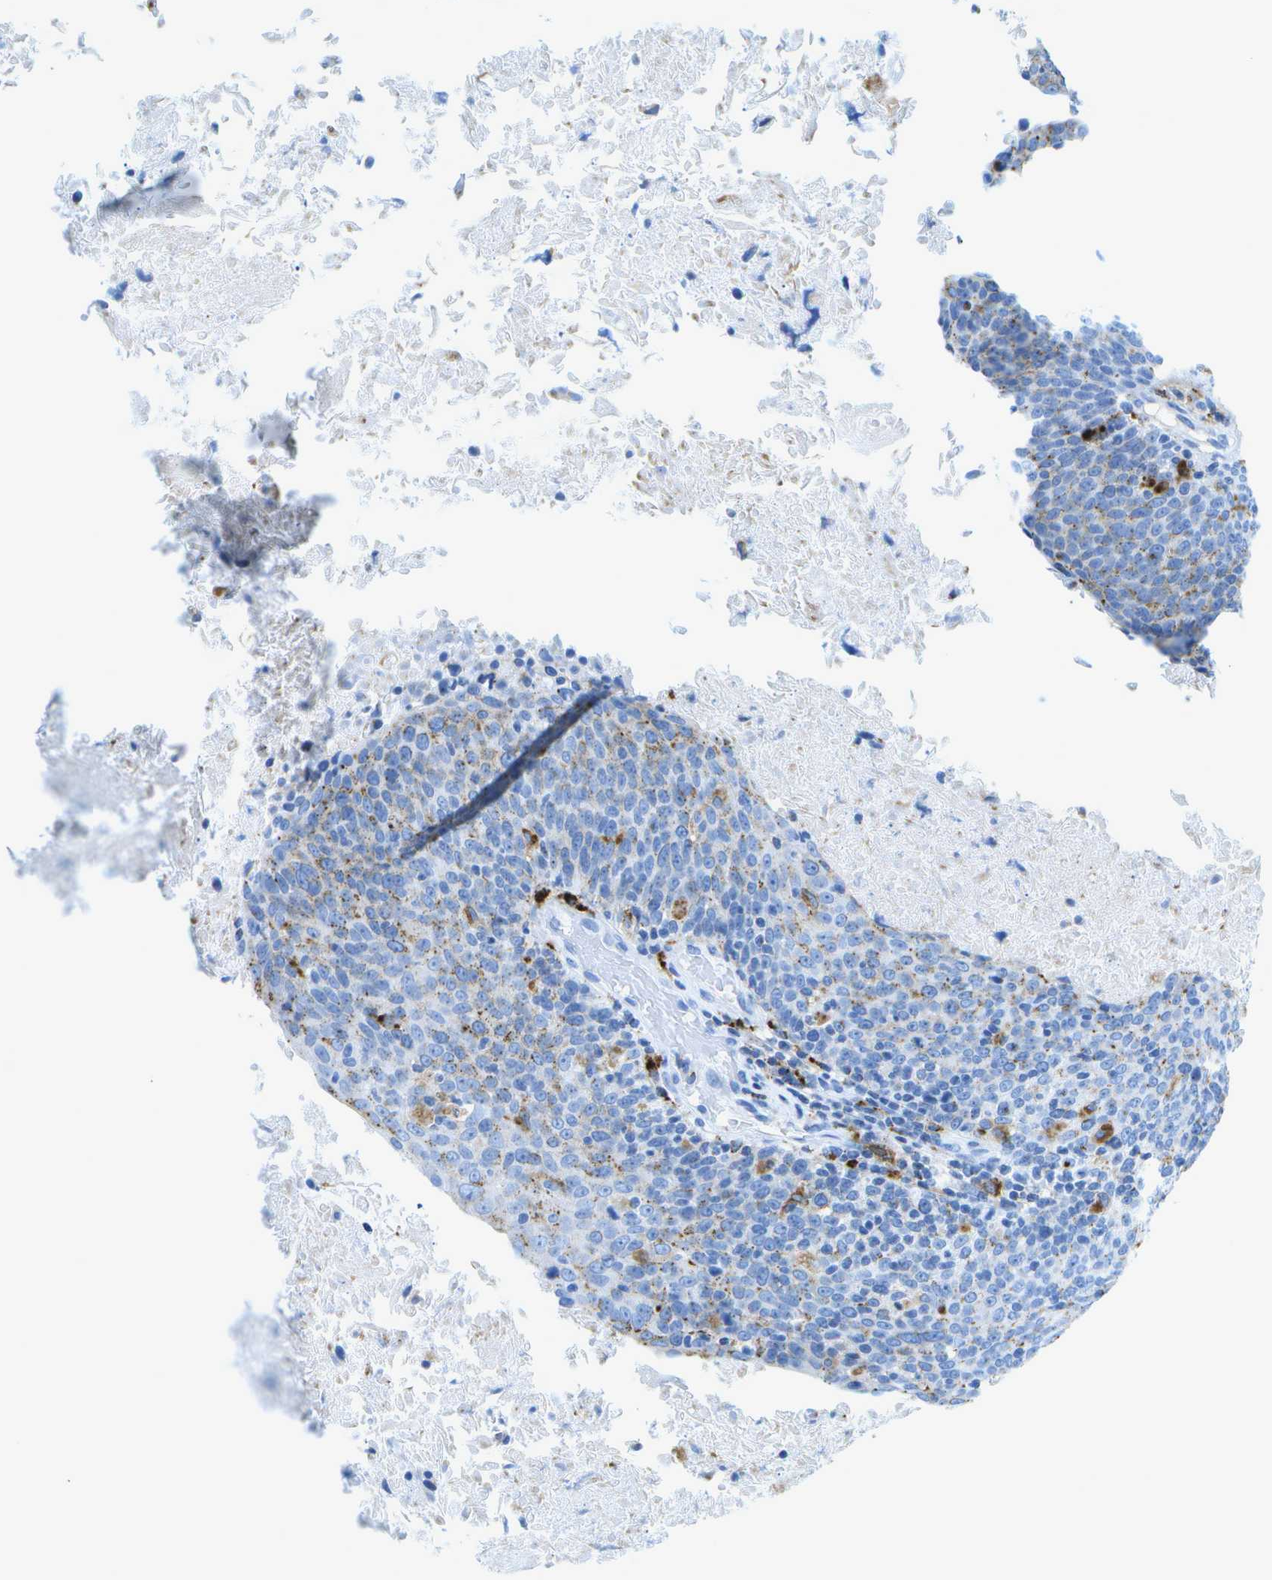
{"staining": {"intensity": "weak", "quantity": "25%-75%", "location": "cytoplasmic/membranous"}, "tissue": "head and neck cancer", "cell_type": "Tumor cells", "image_type": "cancer", "snomed": [{"axis": "morphology", "description": "Squamous cell carcinoma, NOS"}, {"axis": "morphology", "description": "Squamous cell carcinoma, metastatic, NOS"}, {"axis": "topography", "description": "Lymph node"}, {"axis": "topography", "description": "Head-Neck"}], "caption": "A histopathology image of head and neck squamous cell carcinoma stained for a protein demonstrates weak cytoplasmic/membranous brown staining in tumor cells. The staining is performed using DAB (3,3'-diaminobenzidine) brown chromogen to label protein expression. The nuclei are counter-stained blue using hematoxylin.", "gene": "PRCP", "patient": {"sex": "male", "age": 62}}